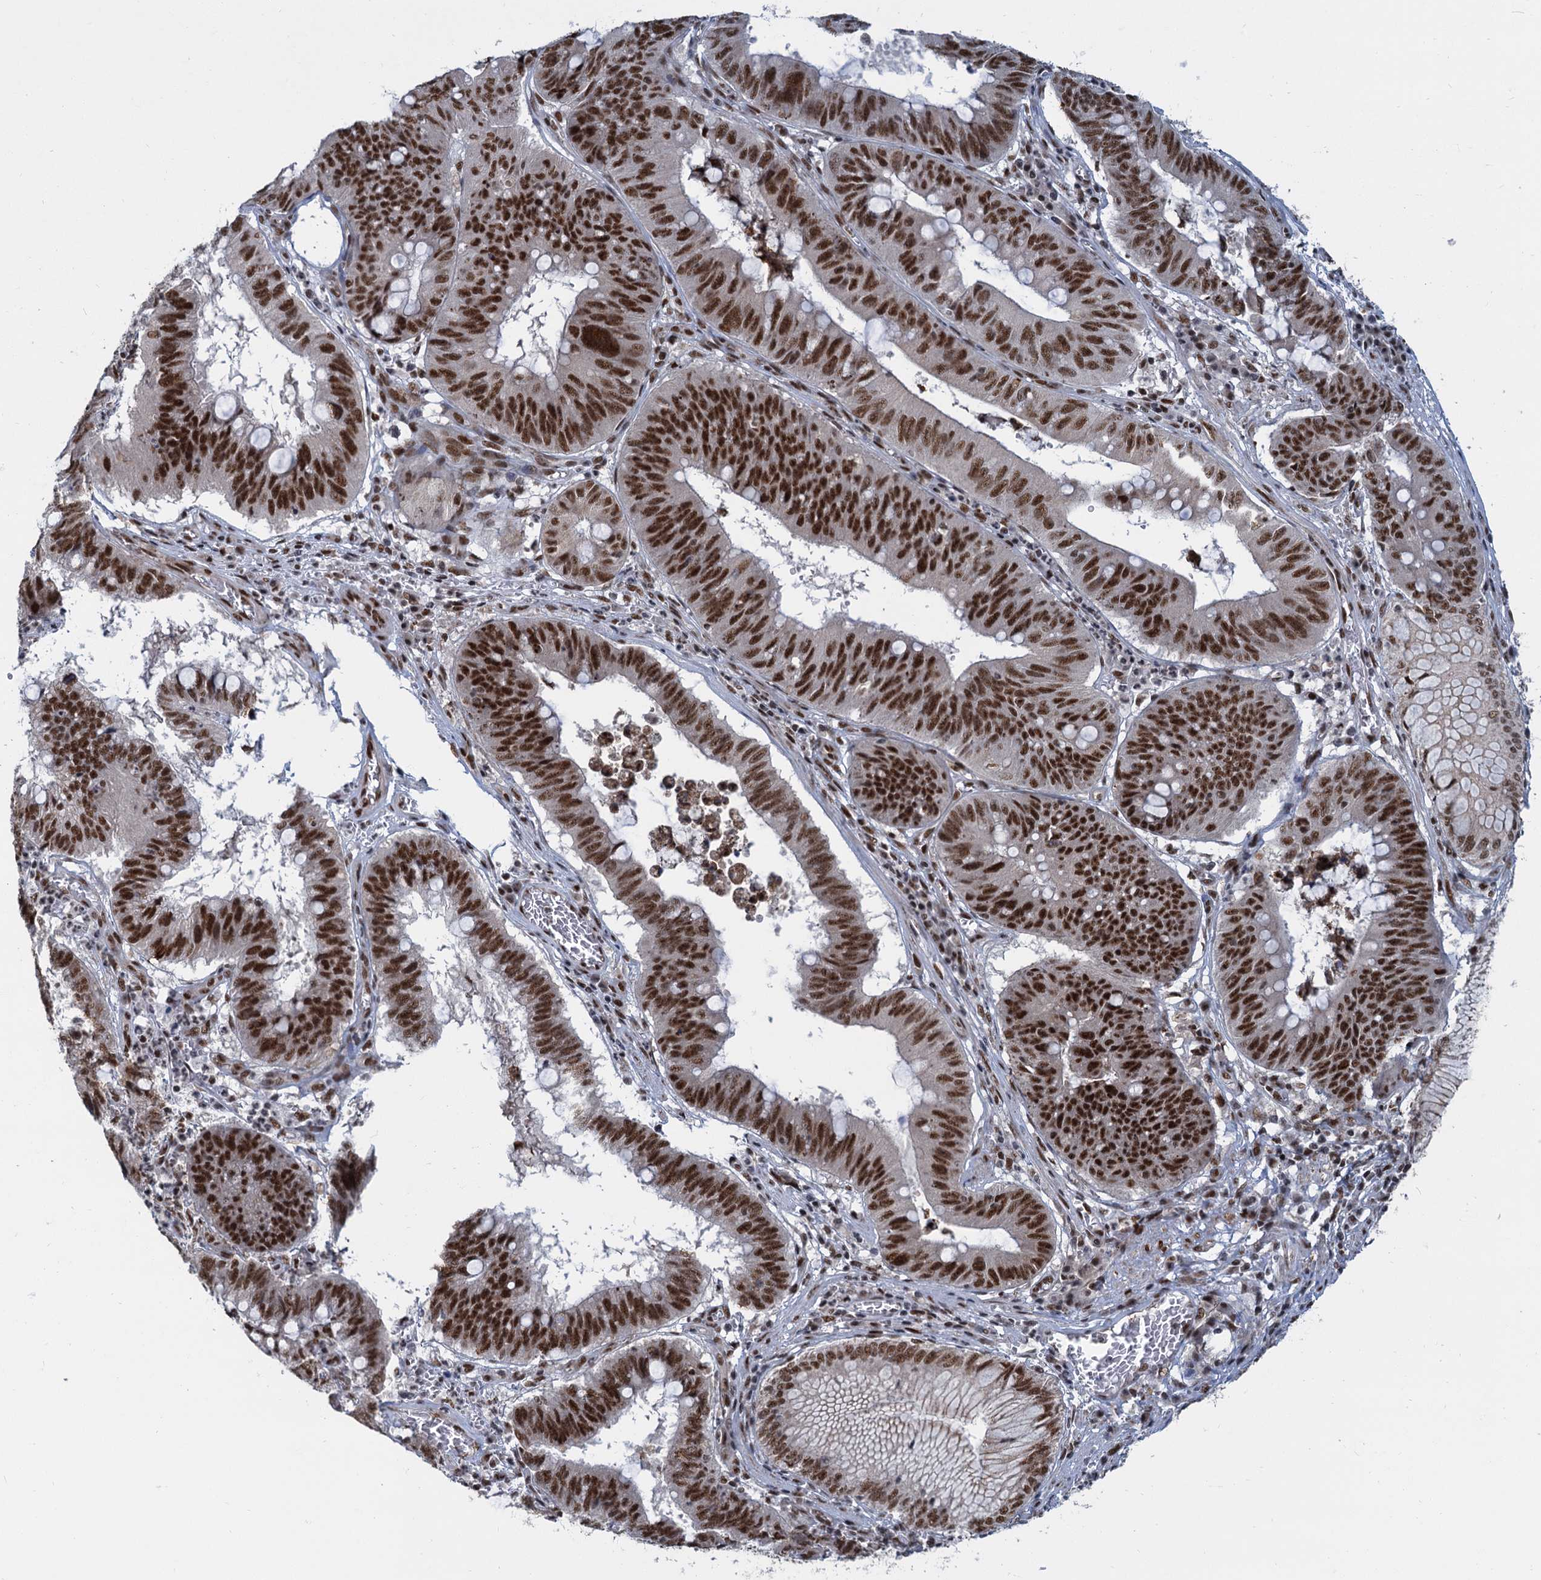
{"staining": {"intensity": "strong", "quantity": ">75%", "location": "nuclear"}, "tissue": "stomach cancer", "cell_type": "Tumor cells", "image_type": "cancer", "snomed": [{"axis": "morphology", "description": "Adenocarcinoma, NOS"}, {"axis": "topography", "description": "Stomach"}], "caption": "Stomach cancer (adenocarcinoma) tissue shows strong nuclear staining in approximately >75% of tumor cells", "gene": "WBP4", "patient": {"sex": "male", "age": 59}}